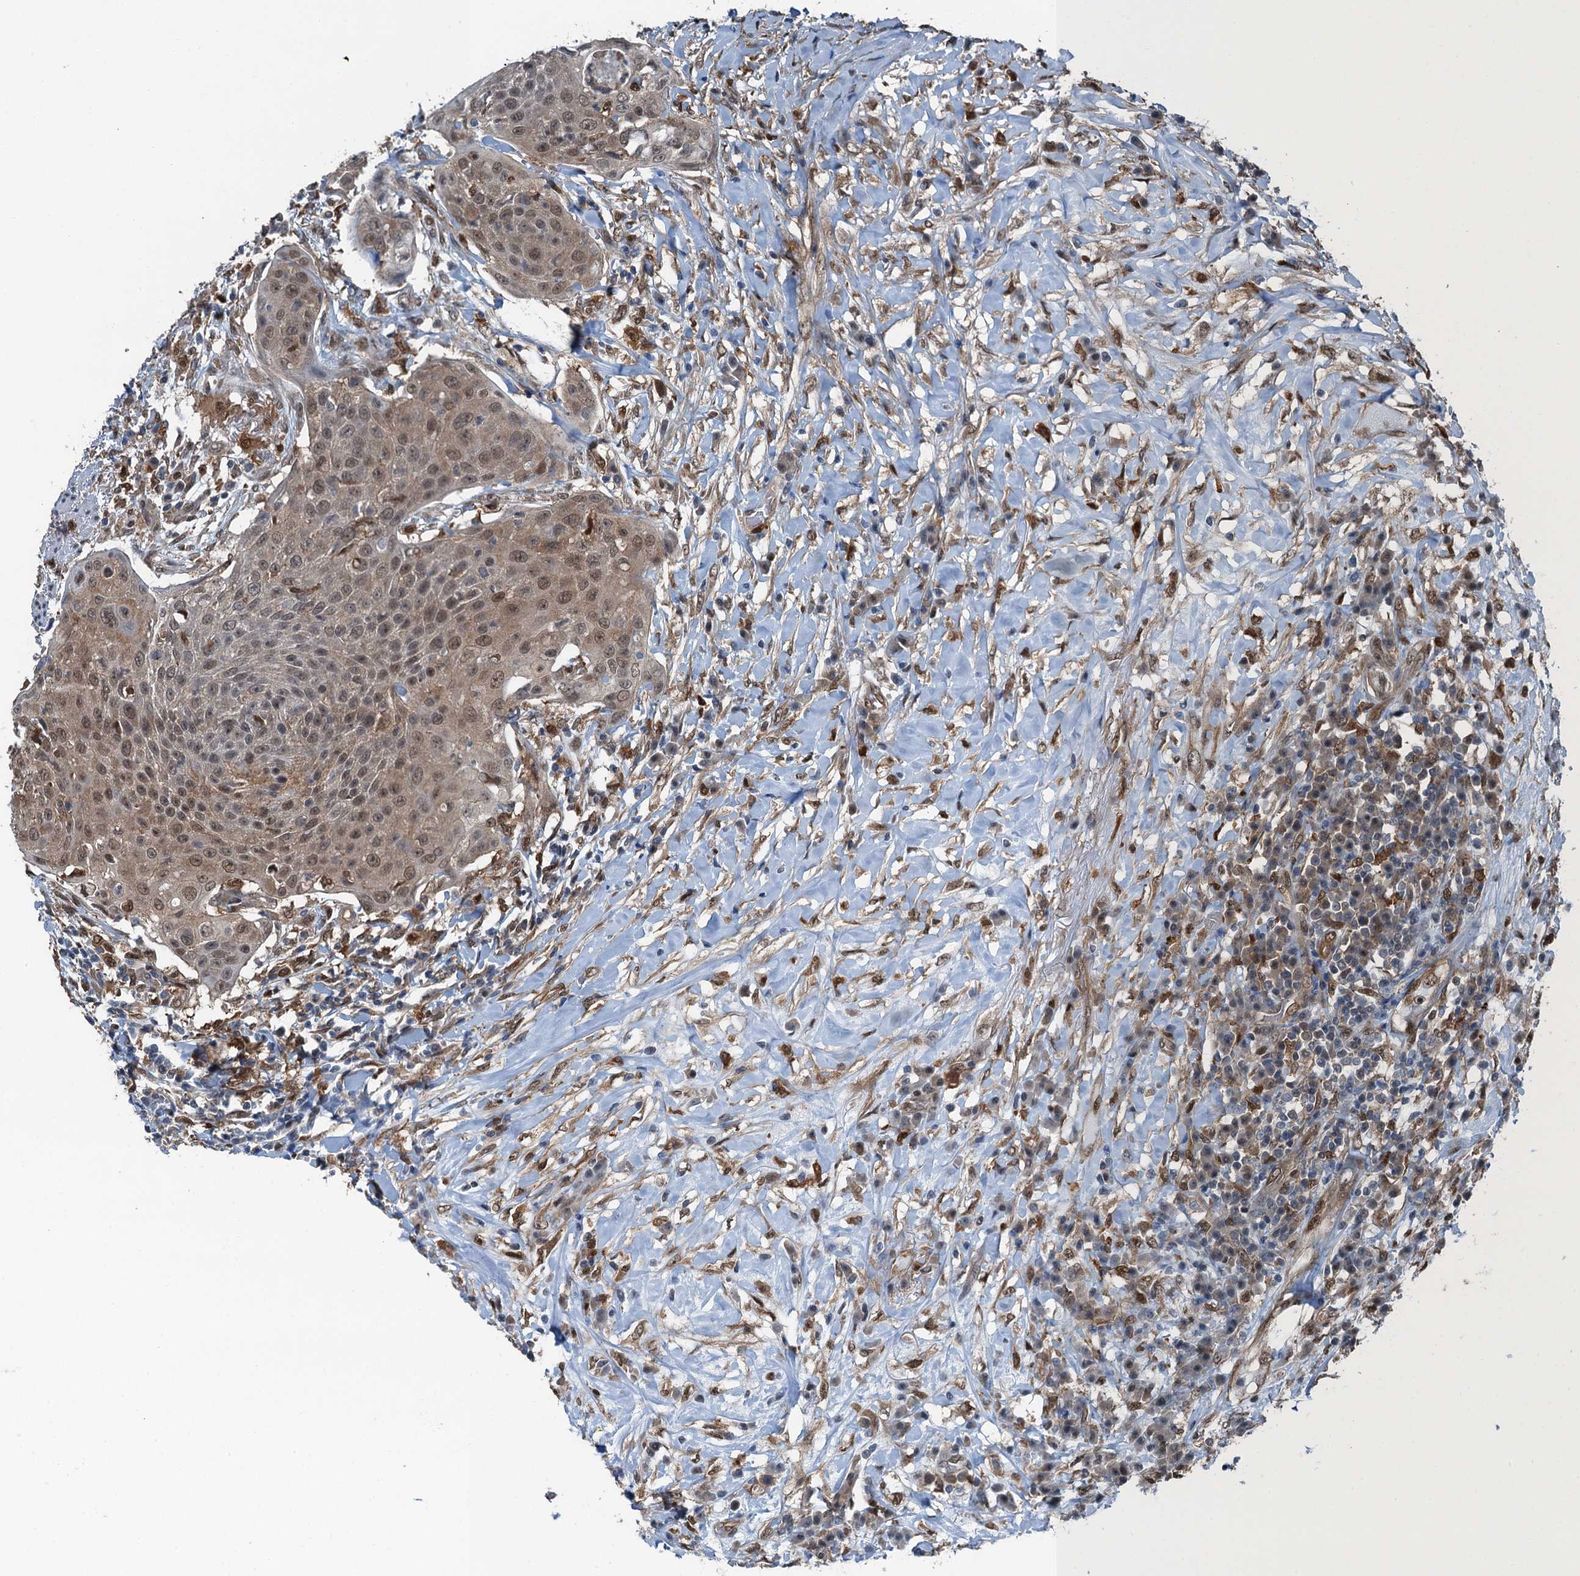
{"staining": {"intensity": "weak", "quantity": ">75%", "location": "cytoplasmic/membranous,nuclear"}, "tissue": "urothelial cancer", "cell_type": "Tumor cells", "image_type": "cancer", "snomed": [{"axis": "morphology", "description": "Urothelial carcinoma, High grade"}, {"axis": "topography", "description": "Urinary bladder"}], "caption": "Urothelial cancer stained with a protein marker displays weak staining in tumor cells.", "gene": "RNH1", "patient": {"sex": "female", "age": 63}}